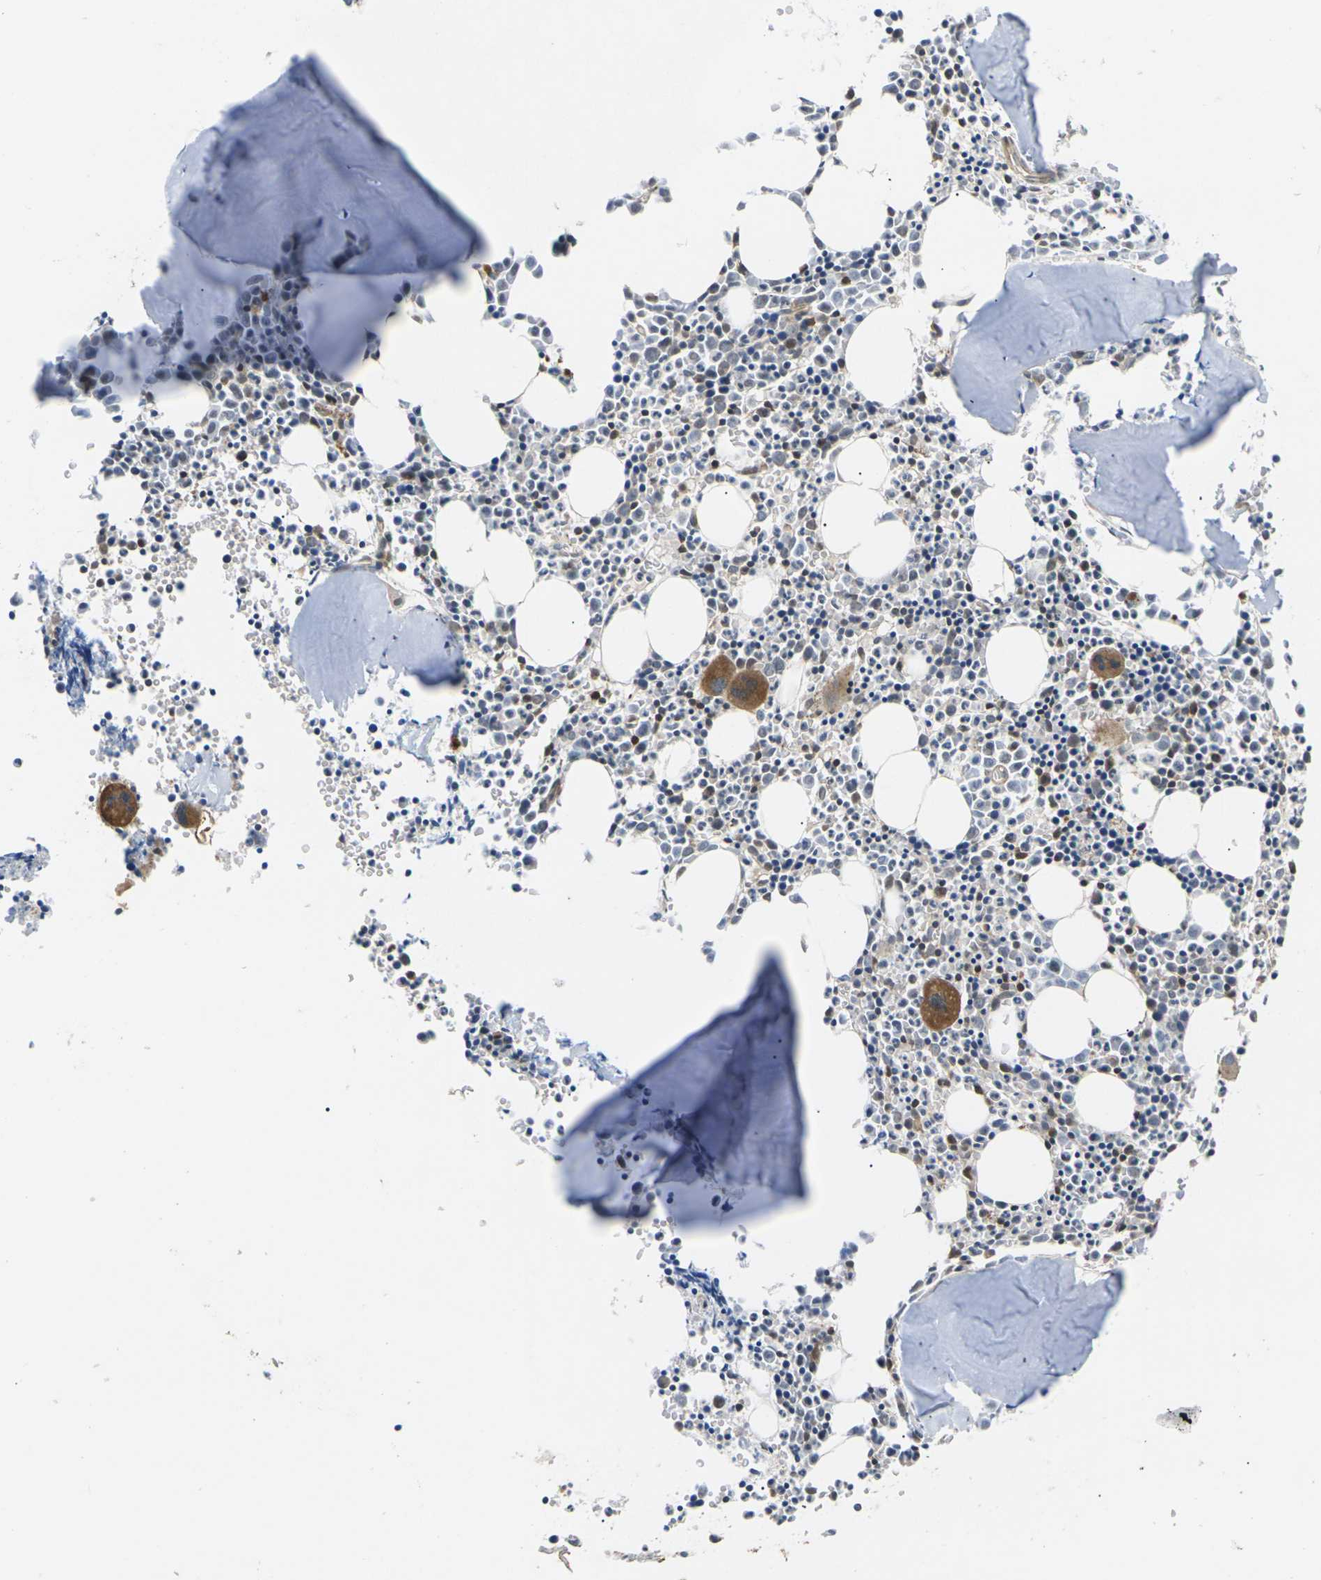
{"staining": {"intensity": "moderate", "quantity": "<25%", "location": "cytoplasmic/membranous"}, "tissue": "bone marrow", "cell_type": "Hematopoietic cells", "image_type": "normal", "snomed": [{"axis": "morphology", "description": "Normal tissue, NOS"}, {"axis": "morphology", "description": "Inflammation, NOS"}, {"axis": "topography", "description": "Bone marrow"}], "caption": "A histopathology image of bone marrow stained for a protein demonstrates moderate cytoplasmic/membranous brown staining in hematopoietic cells.", "gene": "RPS6KA3", "patient": {"sex": "female", "age": 17}}